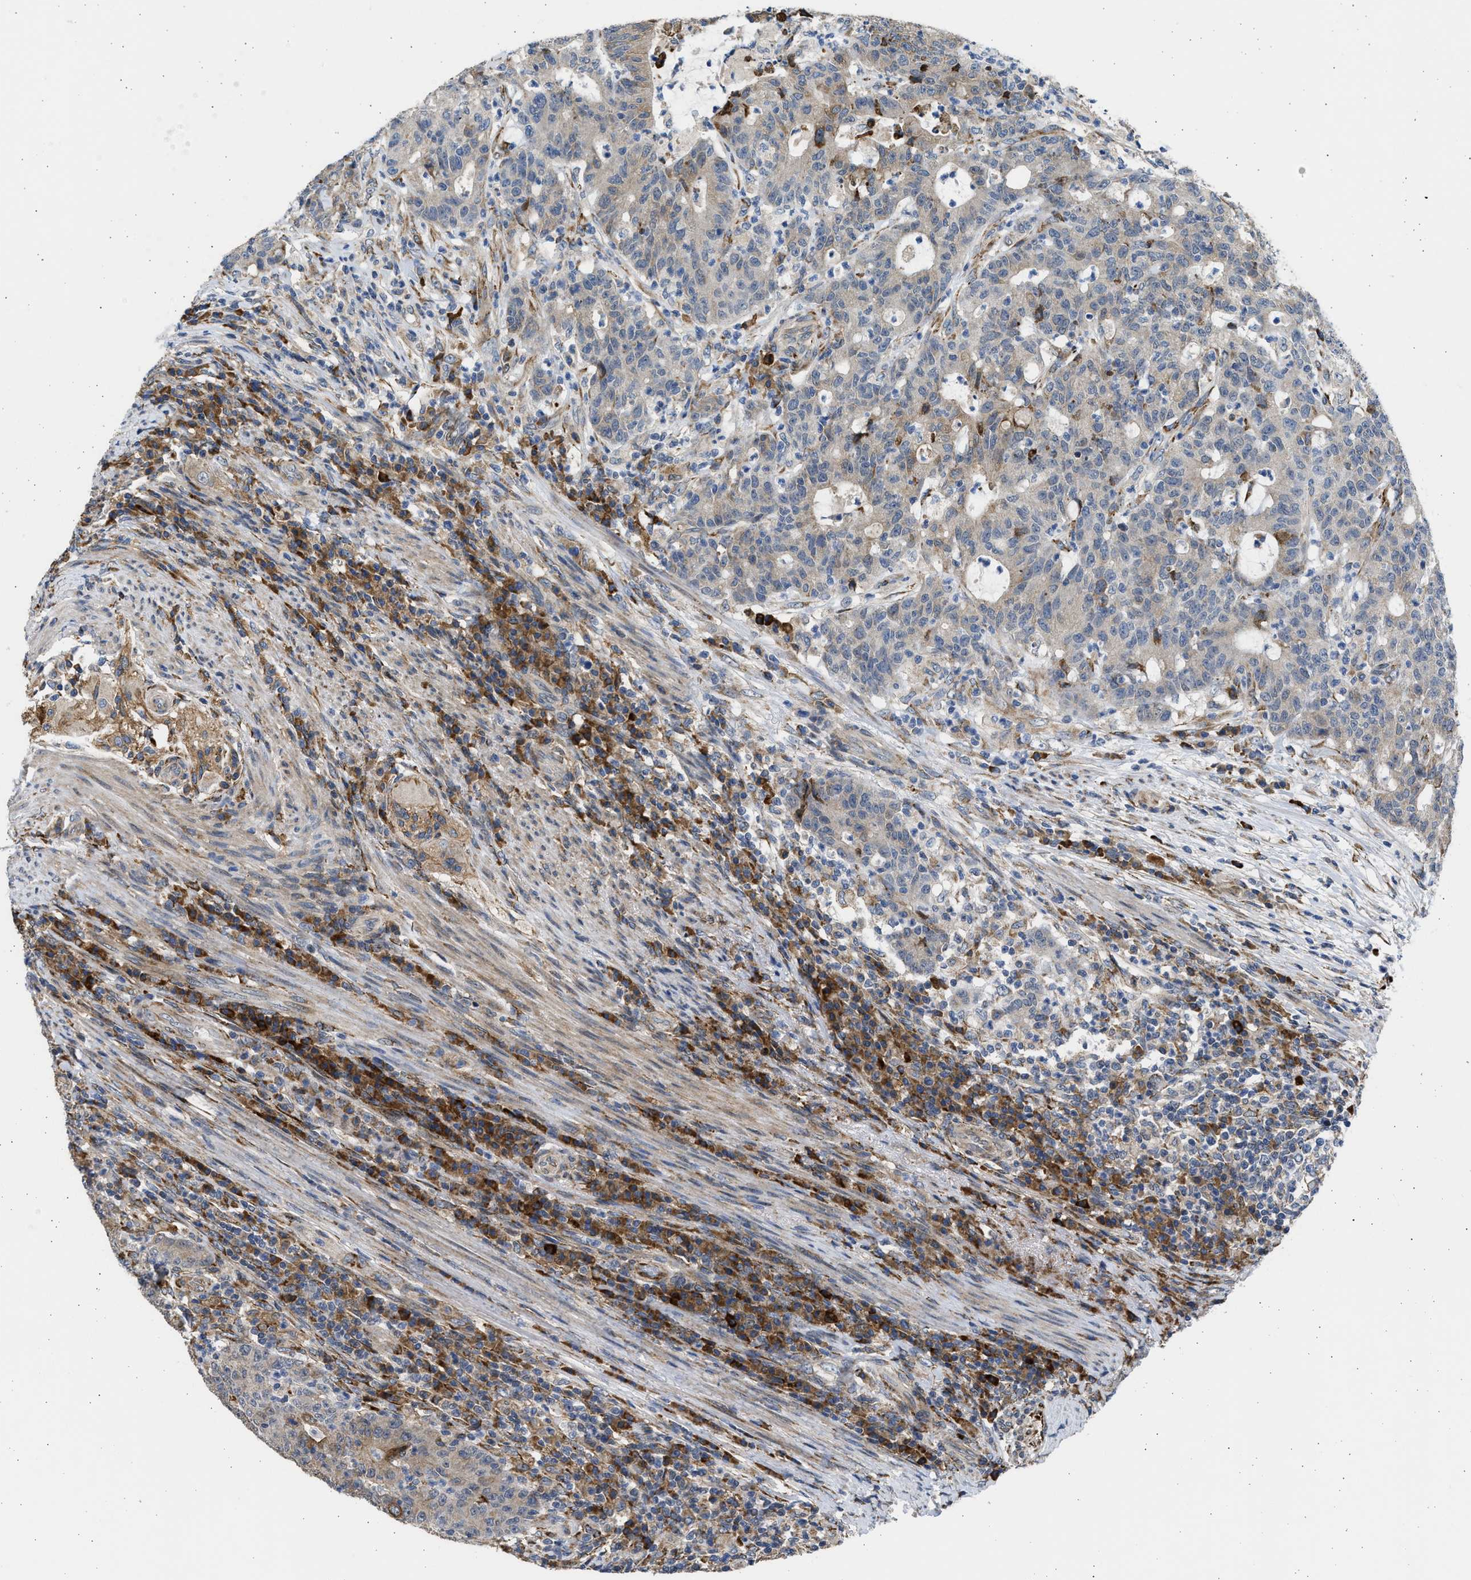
{"staining": {"intensity": "weak", "quantity": ">75%", "location": "cytoplasmic/membranous"}, "tissue": "colorectal cancer", "cell_type": "Tumor cells", "image_type": "cancer", "snomed": [{"axis": "morphology", "description": "Normal tissue, NOS"}, {"axis": "morphology", "description": "Adenocarcinoma, NOS"}, {"axis": "topography", "description": "Colon"}], "caption": "Immunohistochemistry (IHC) image of neoplastic tissue: colorectal adenocarcinoma stained using immunohistochemistry displays low levels of weak protein expression localized specifically in the cytoplasmic/membranous of tumor cells, appearing as a cytoplasmic/membranous brown color.", "gene": "PLD2", "patient": {"sex": "female", "age": 75}}